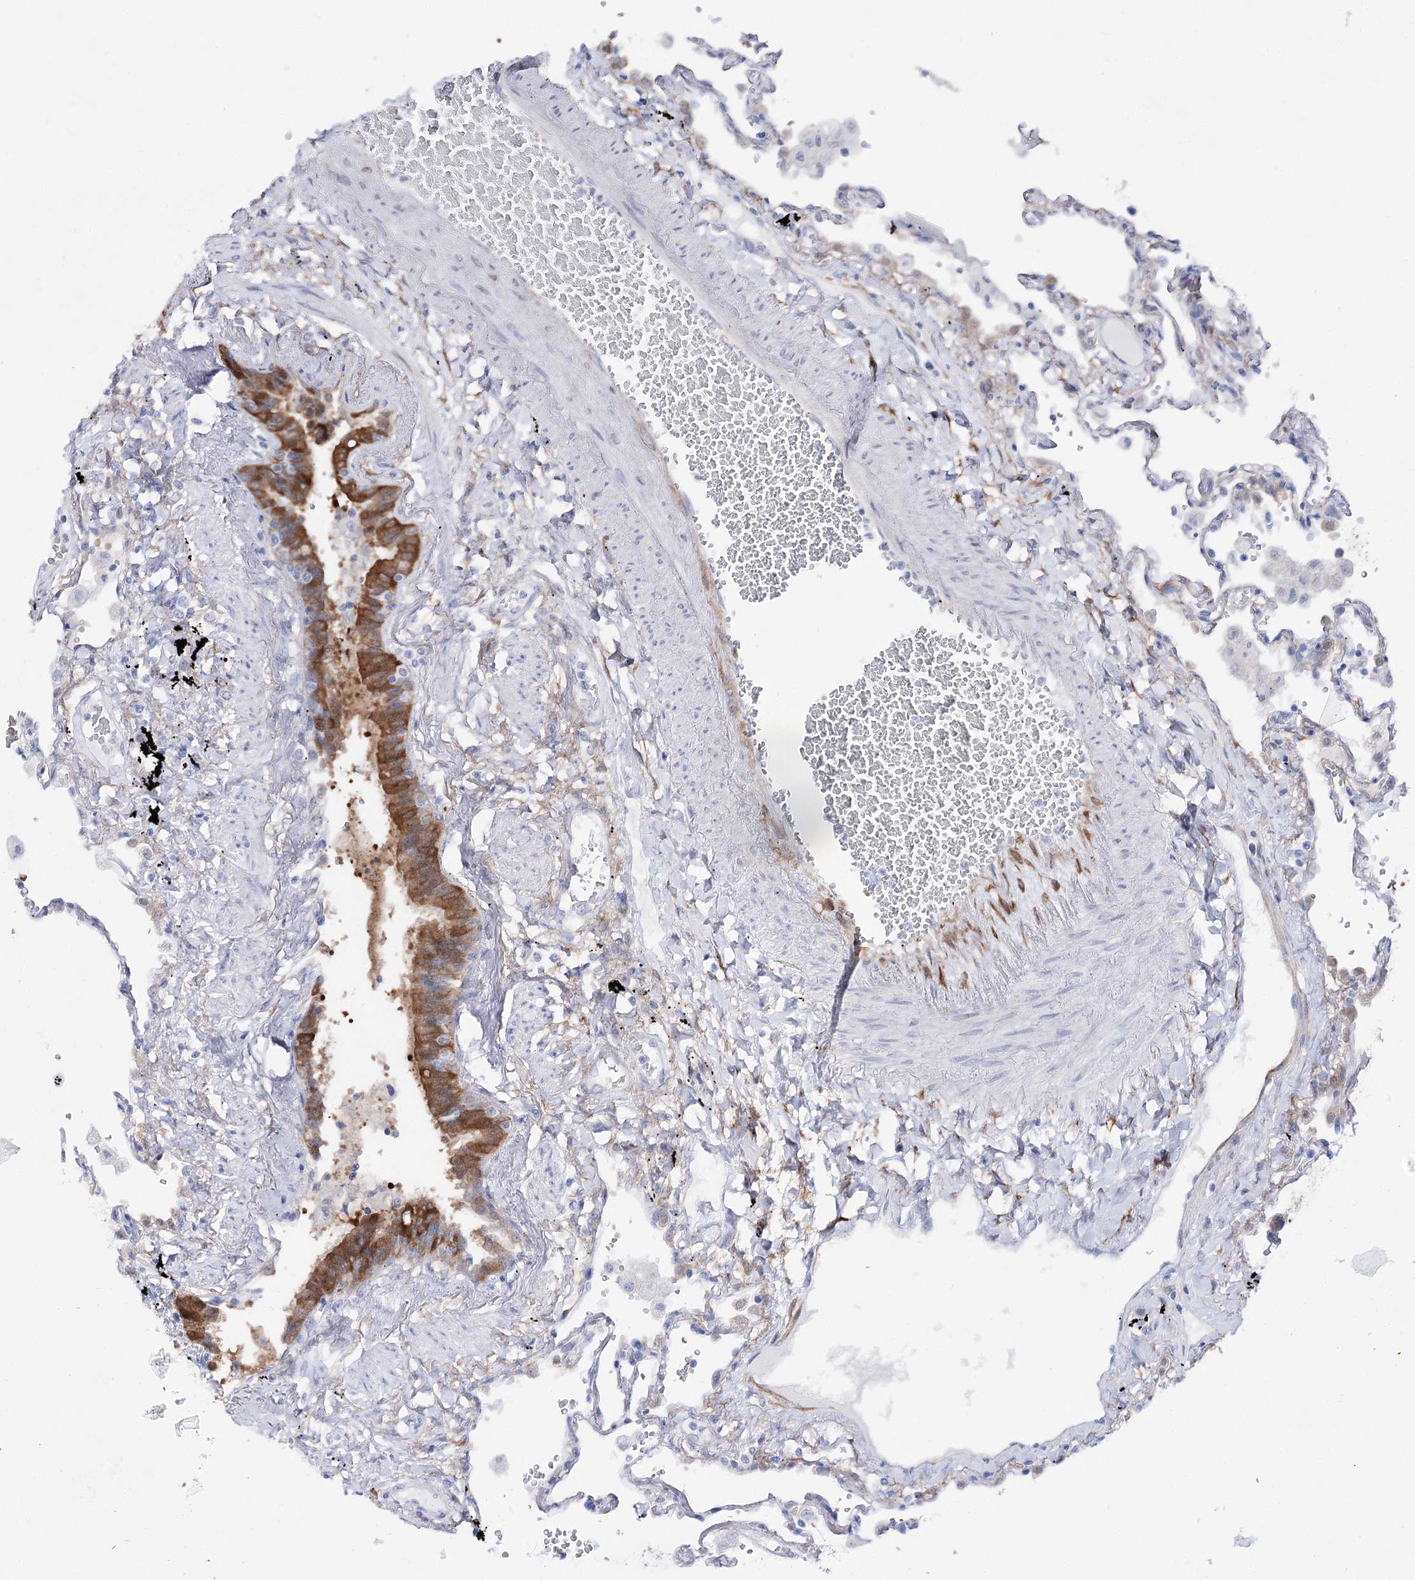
{"staining": {"intensity": "weak", "quantity": "<25%", "location": "cytoplasmic/membranous"}, "tissue": "lung", "cell_type": "Alveolar cells", "image_type": "normal", "snomed": [{"axis": "morphology", "description": "Normal tissue, NOS"}, {"axis": "topography", "description": "Lung"}], "caption": "IHC of unremarkable human lung shows no expression in alveolar cells.", "gene": "UGDH", "patient": {"sex": "female", "age": 67}}